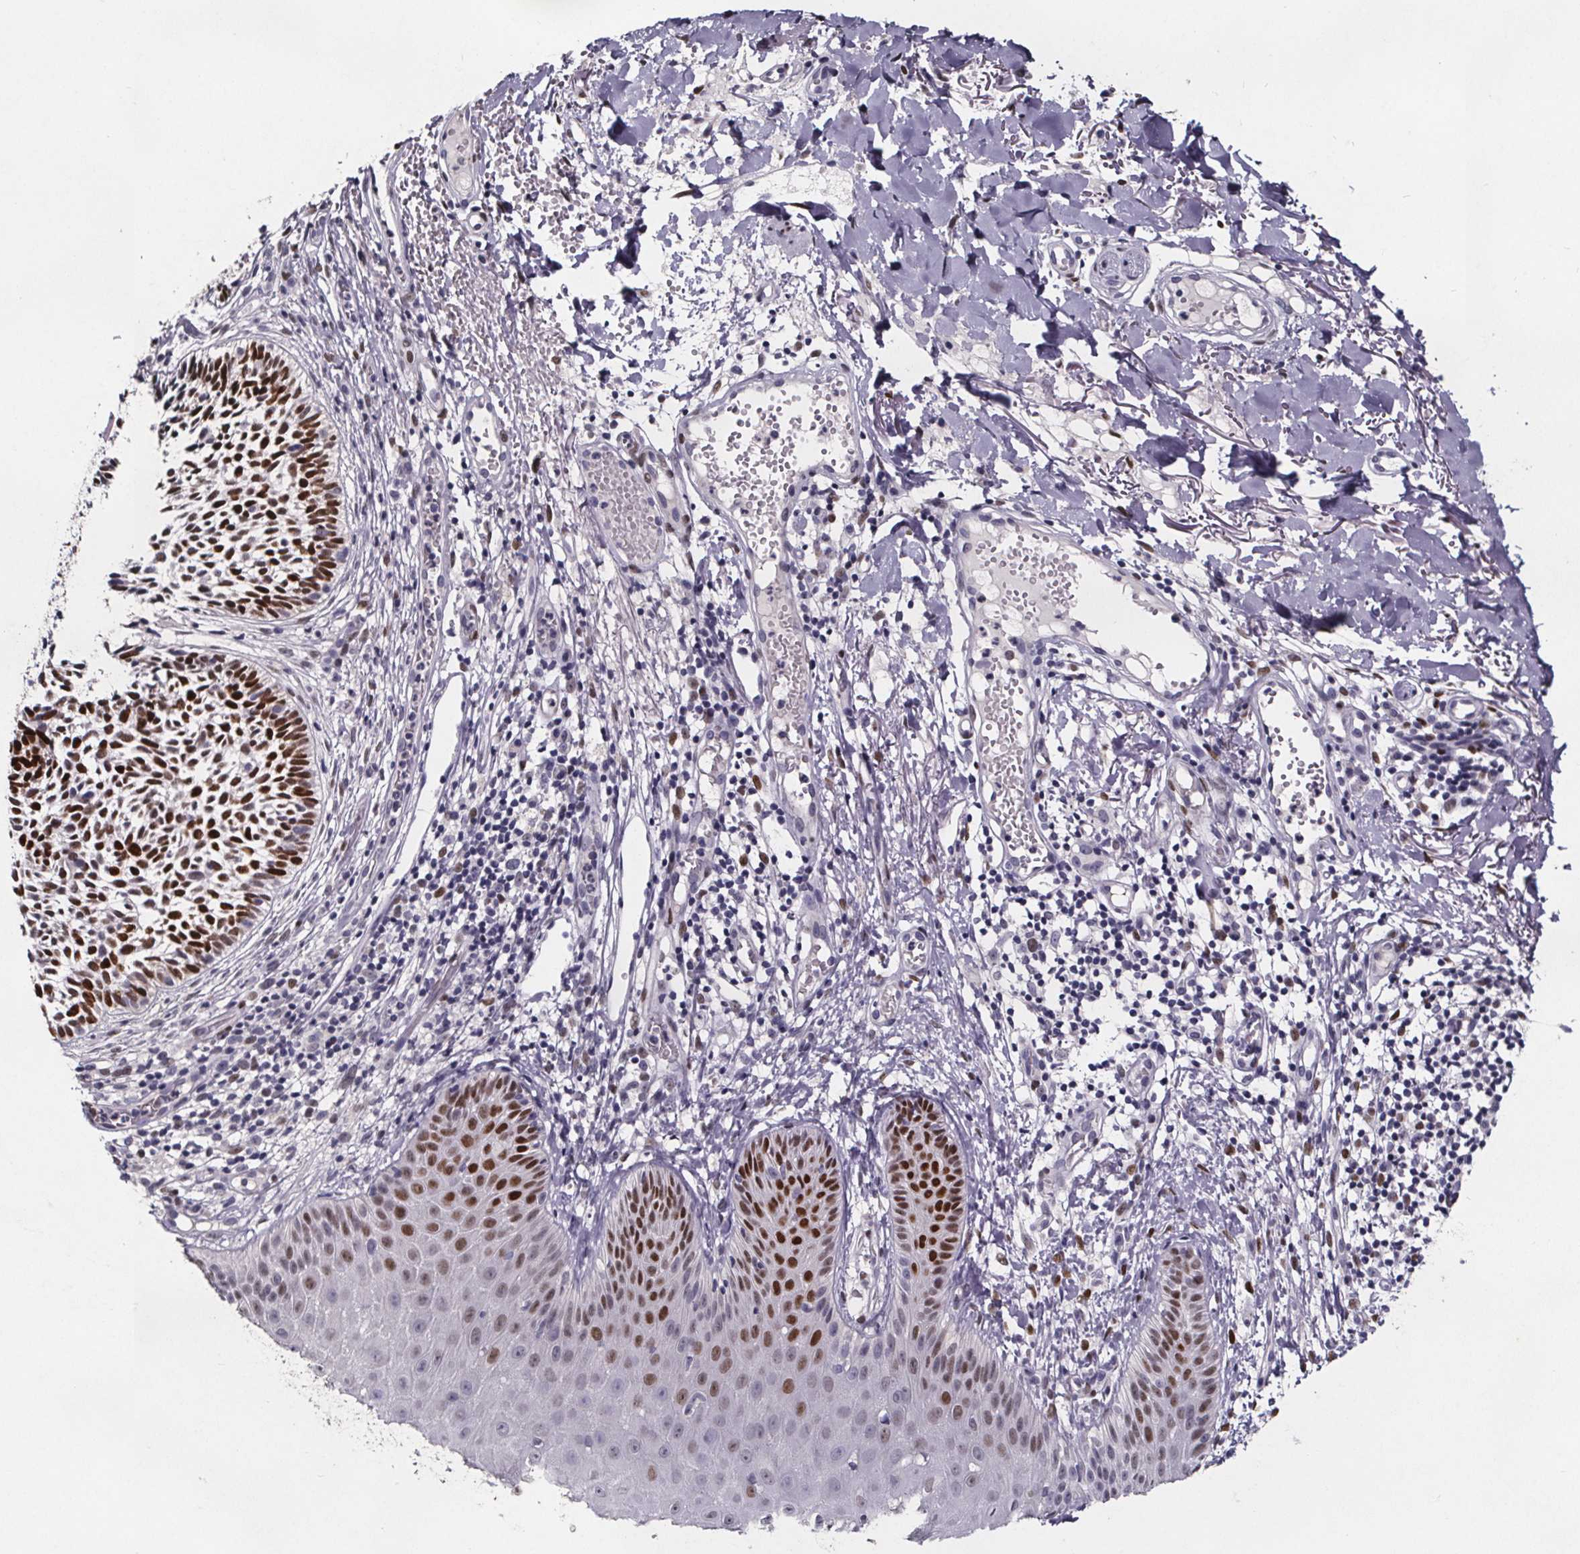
{"staining": {"intensity": "strong", "quantity": ">75%", "location": "nuclear"}, "tissue": "skin cancer", "cell_type": "Tumor cells", "image_type": "cancer", "snomed": [{"axis": "morphology", "description": "Basal cell carcinoma"}, {"axis": "topography", "description": "Skin"}], "caption": "IHC (DAB) staining of skin cancer reveals strong nuclear protein expression in approximately >75% of tumor cells.", "gene": "AR", "patient": {"sex": "male", "age": 78}}